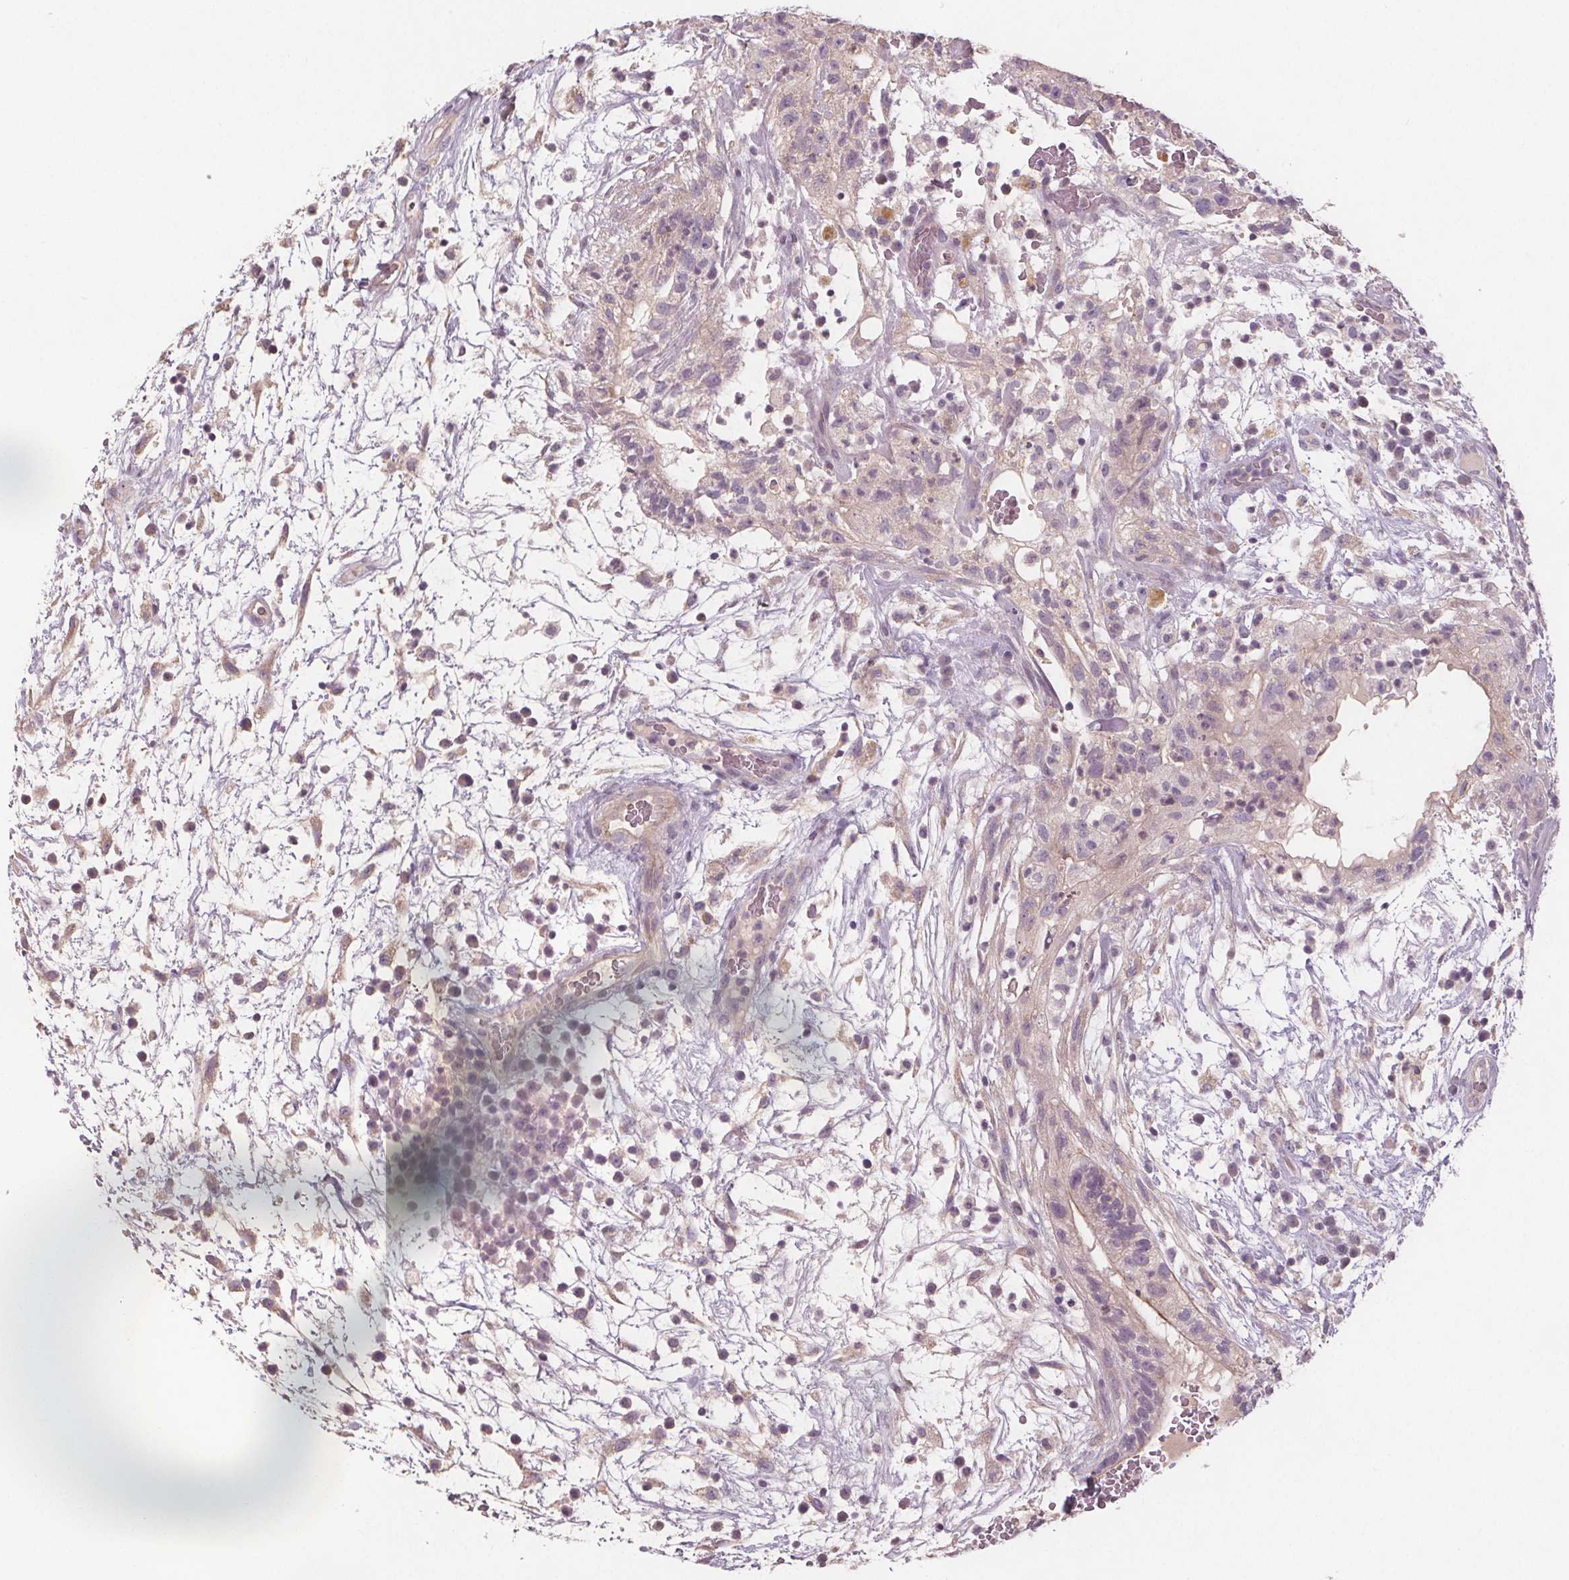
{"staining": {"intensity": "negative", "quantity": "none", "location": "none"}, "tissue": "testis cancer", "cell_type": "Tumor cells", "image_type": "cancer", "snomed": [{"axis": "morphology", "description": "Normal tissue, NOS"}, {"axis": "morphology", "description": "Carcinoma, Embryonal, NOS"}, {"axis": "topography", "description": "Testis"}], "caption": "Immunohistochemistry histopathology image of human testis cancer (embryonal carcinoma) stained for a protein (brown), which shows no positivity in tumor cells. The staining is performed using DAB brown chromogen with nuclei counter-stained in using hematoxylin.", "gene": "VNN1", "patient": {"sex": "male", "age": 32}}